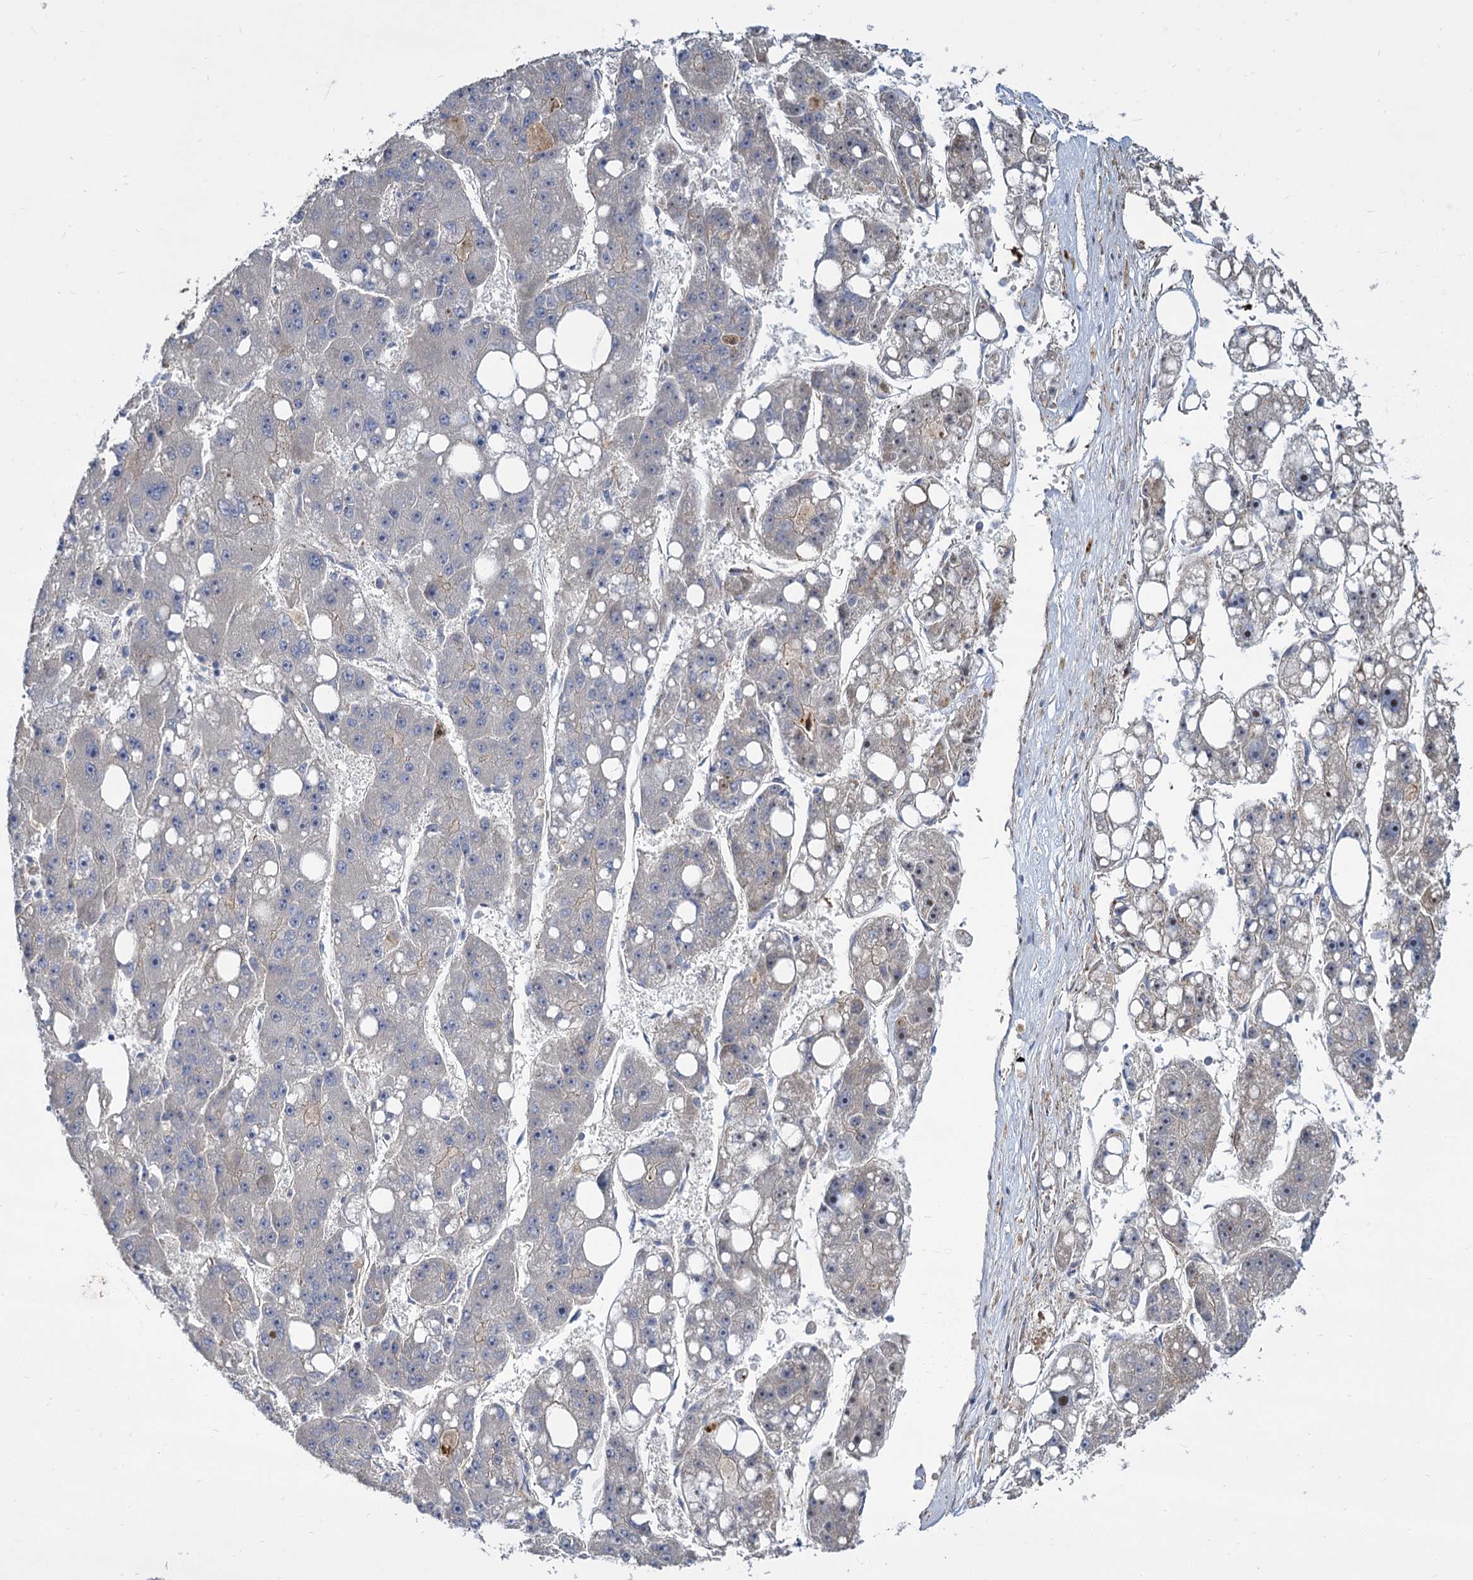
{"staining": {"intensity": "negative", "quantity": "none", "location": "none"}, "tissue": "liver cancer", "cell_type": "Tumor cells", "image_type": "cancer", "snomed": [{"axis": "morphology", "description": "Carcinoma, Hepatocellular, NOS"}, {"axis": "topography", "description": "Liver"}], "caption": "Immunohistochemistry (IHC) of liver cancer (hepatocellular carcinoma) reveals no positivity in tumor cells. (Stains: DAB immunohistochemistry with hematoxylin counter stain, Microscopy: brightfield microscopy at high magnification).", "gene": "TRIM77", "patient": {"sex": "female", "age": 61}}